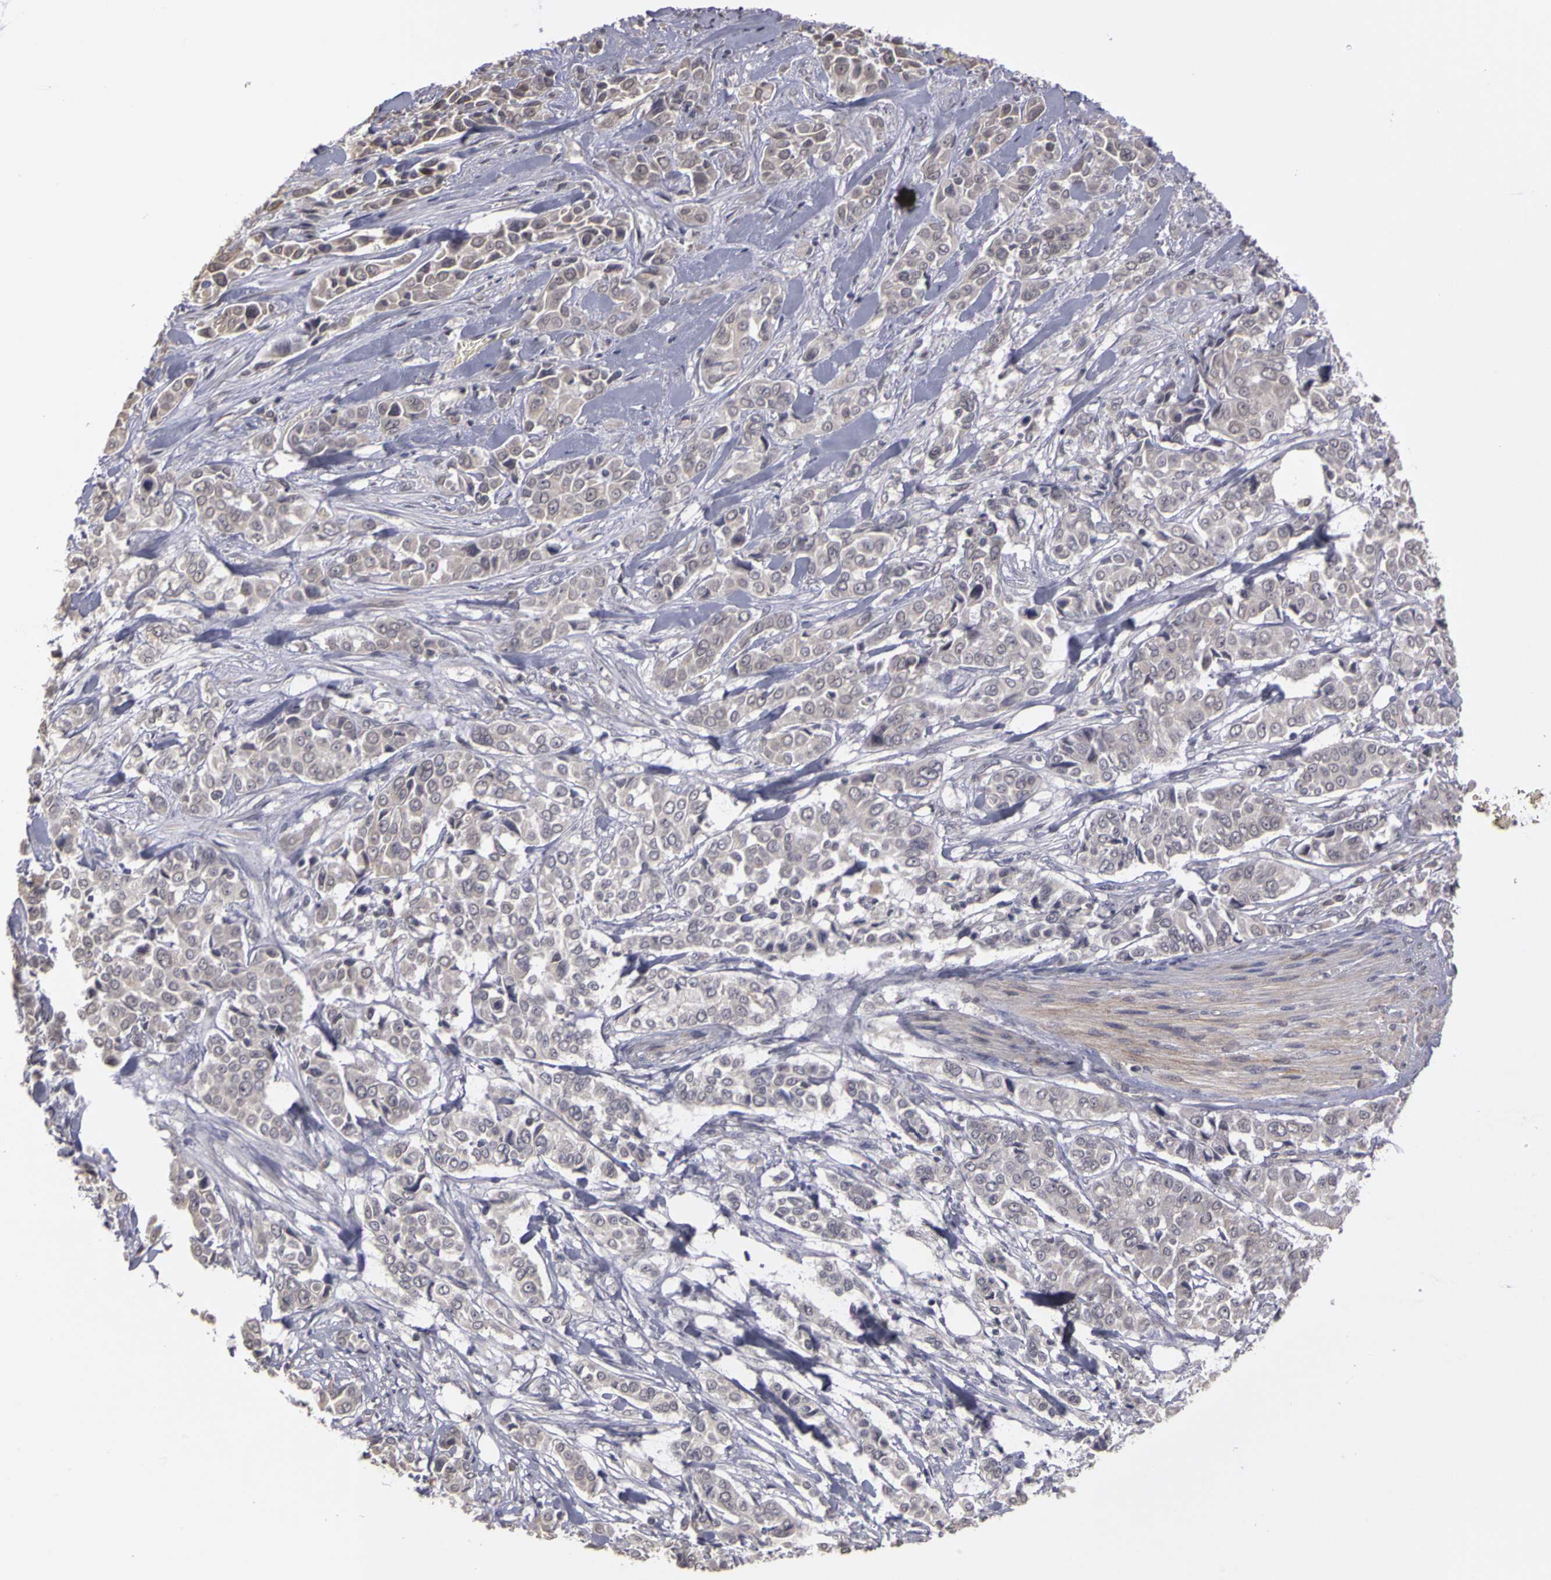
{"staining": {"intensity": "weak", "quantity": "<25%", "location": "cytoplasmic/membranous"}, "tissue": "pancreatic cancer", "cell_type": "Tumor cells", "image_type": "cancer", "snomed": [{"axis": "morphology", "description": "Adenocarcinoma, NOS"}, {"axis": "topography", "description": "Pancreas"}], "caption": "A histopathology image of human pancreatic adenocarcinoma is negative for staining in tumor cells. Brightfield microscopy of immunohistochemistry stained with DAB (3,3'-diaminobenzidine) (brown) and hematoxylin (blue), captured at high magnification.", "gene": "FRMD7", "patient": {"sex": "female", "age": 52}}